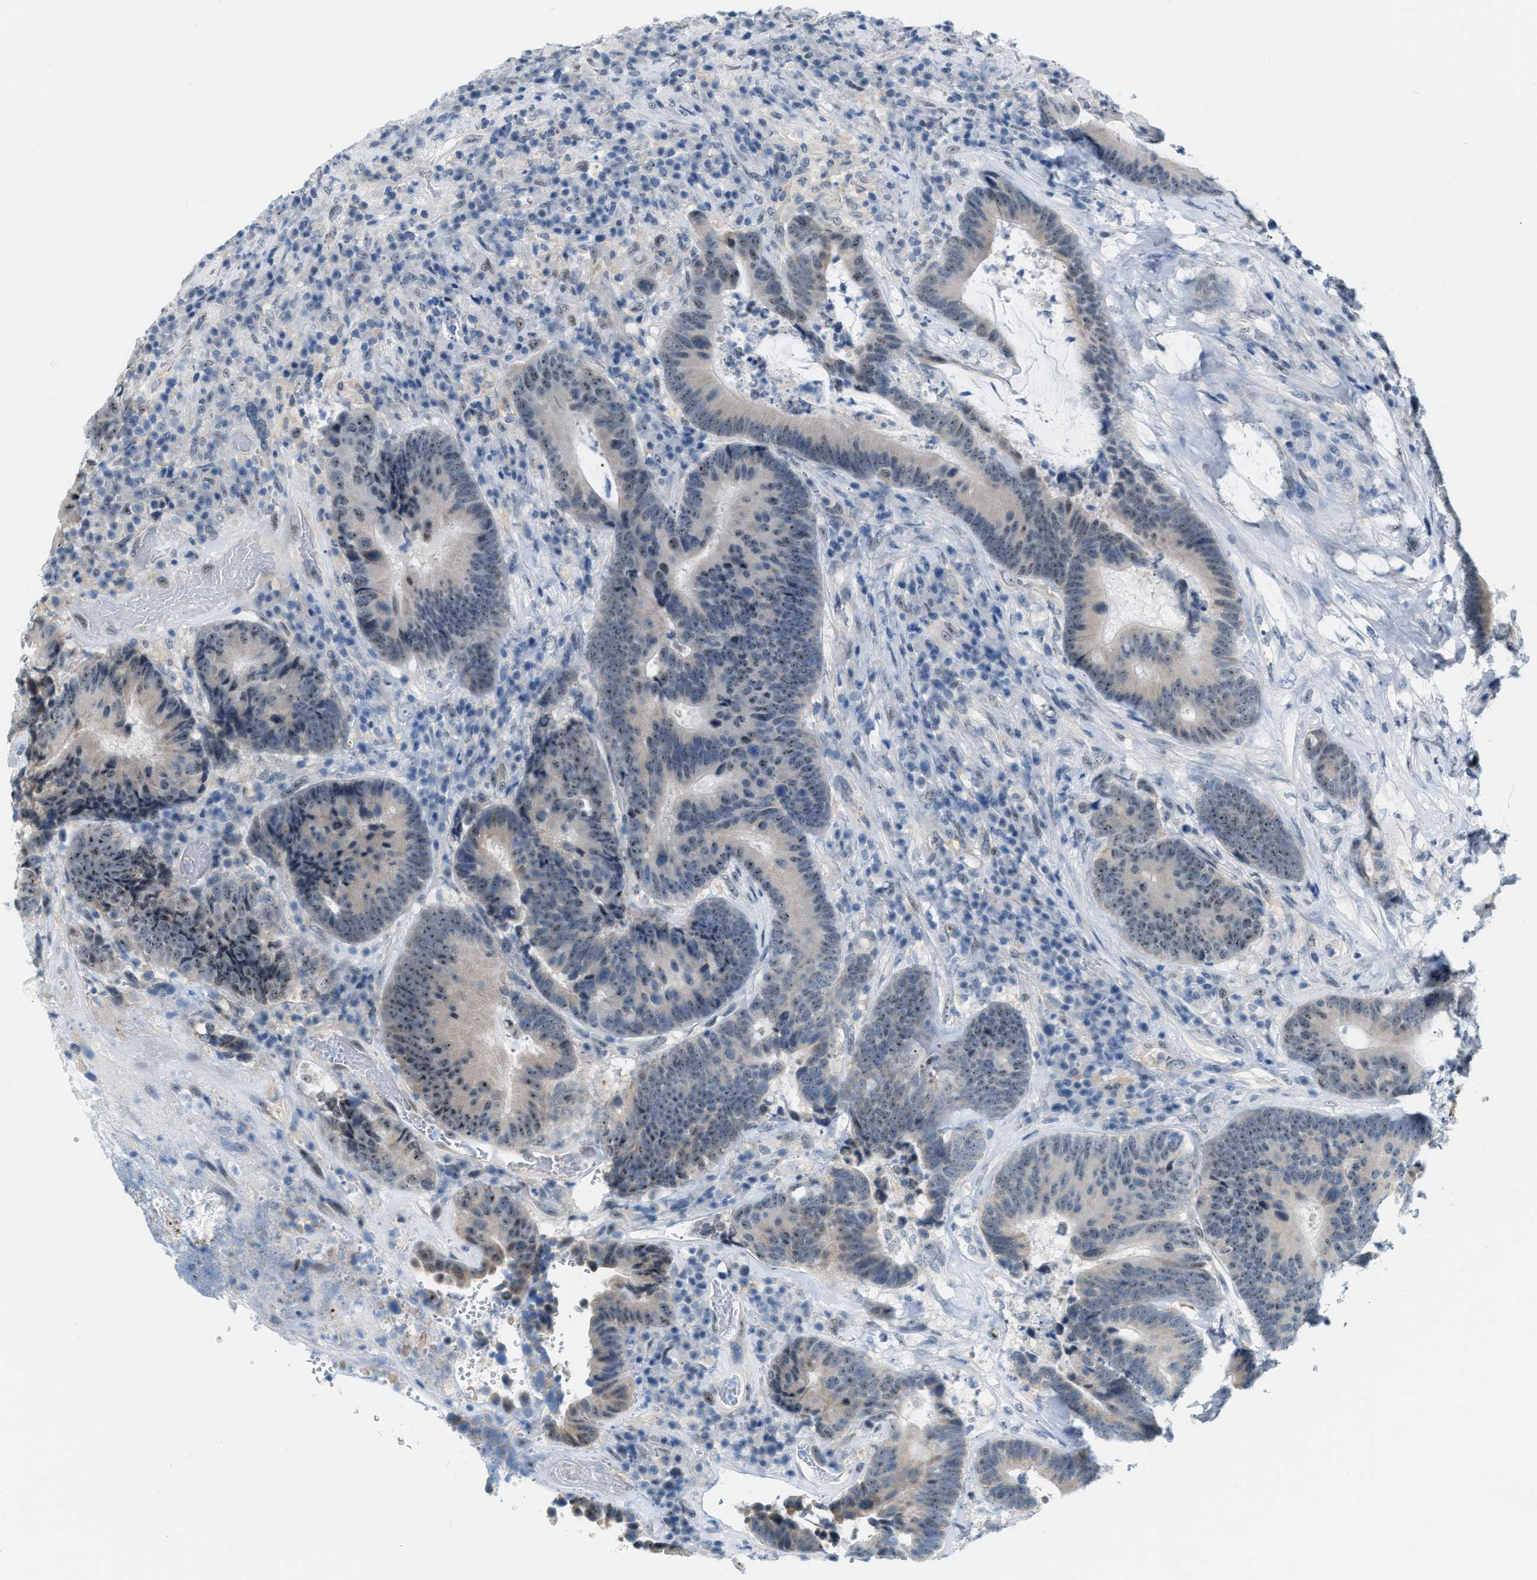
{"staining": {"intensity": "moderate", "quantity": "<25%", "location": "nuclear"}, "tissue": "colorectal cancer", "cell_type": "Tumor cells", "image_type": "cancer", "snomed": [{"axis": "morphology", "description": "Adenocarcinoma, NOS"}, {"axis": "topography", "description": "Rectum"}], "caption": "Tumor cells exhibit low levels of moderate nuclear positivity in approximately <25% of cells in human colorectal cancer (adenocarcinoma). The protein of interest is shown in brown color, while the nuclei are stained blue.", "gene": "PHRF1", "patient": {"sex": "female", "age": 89}}